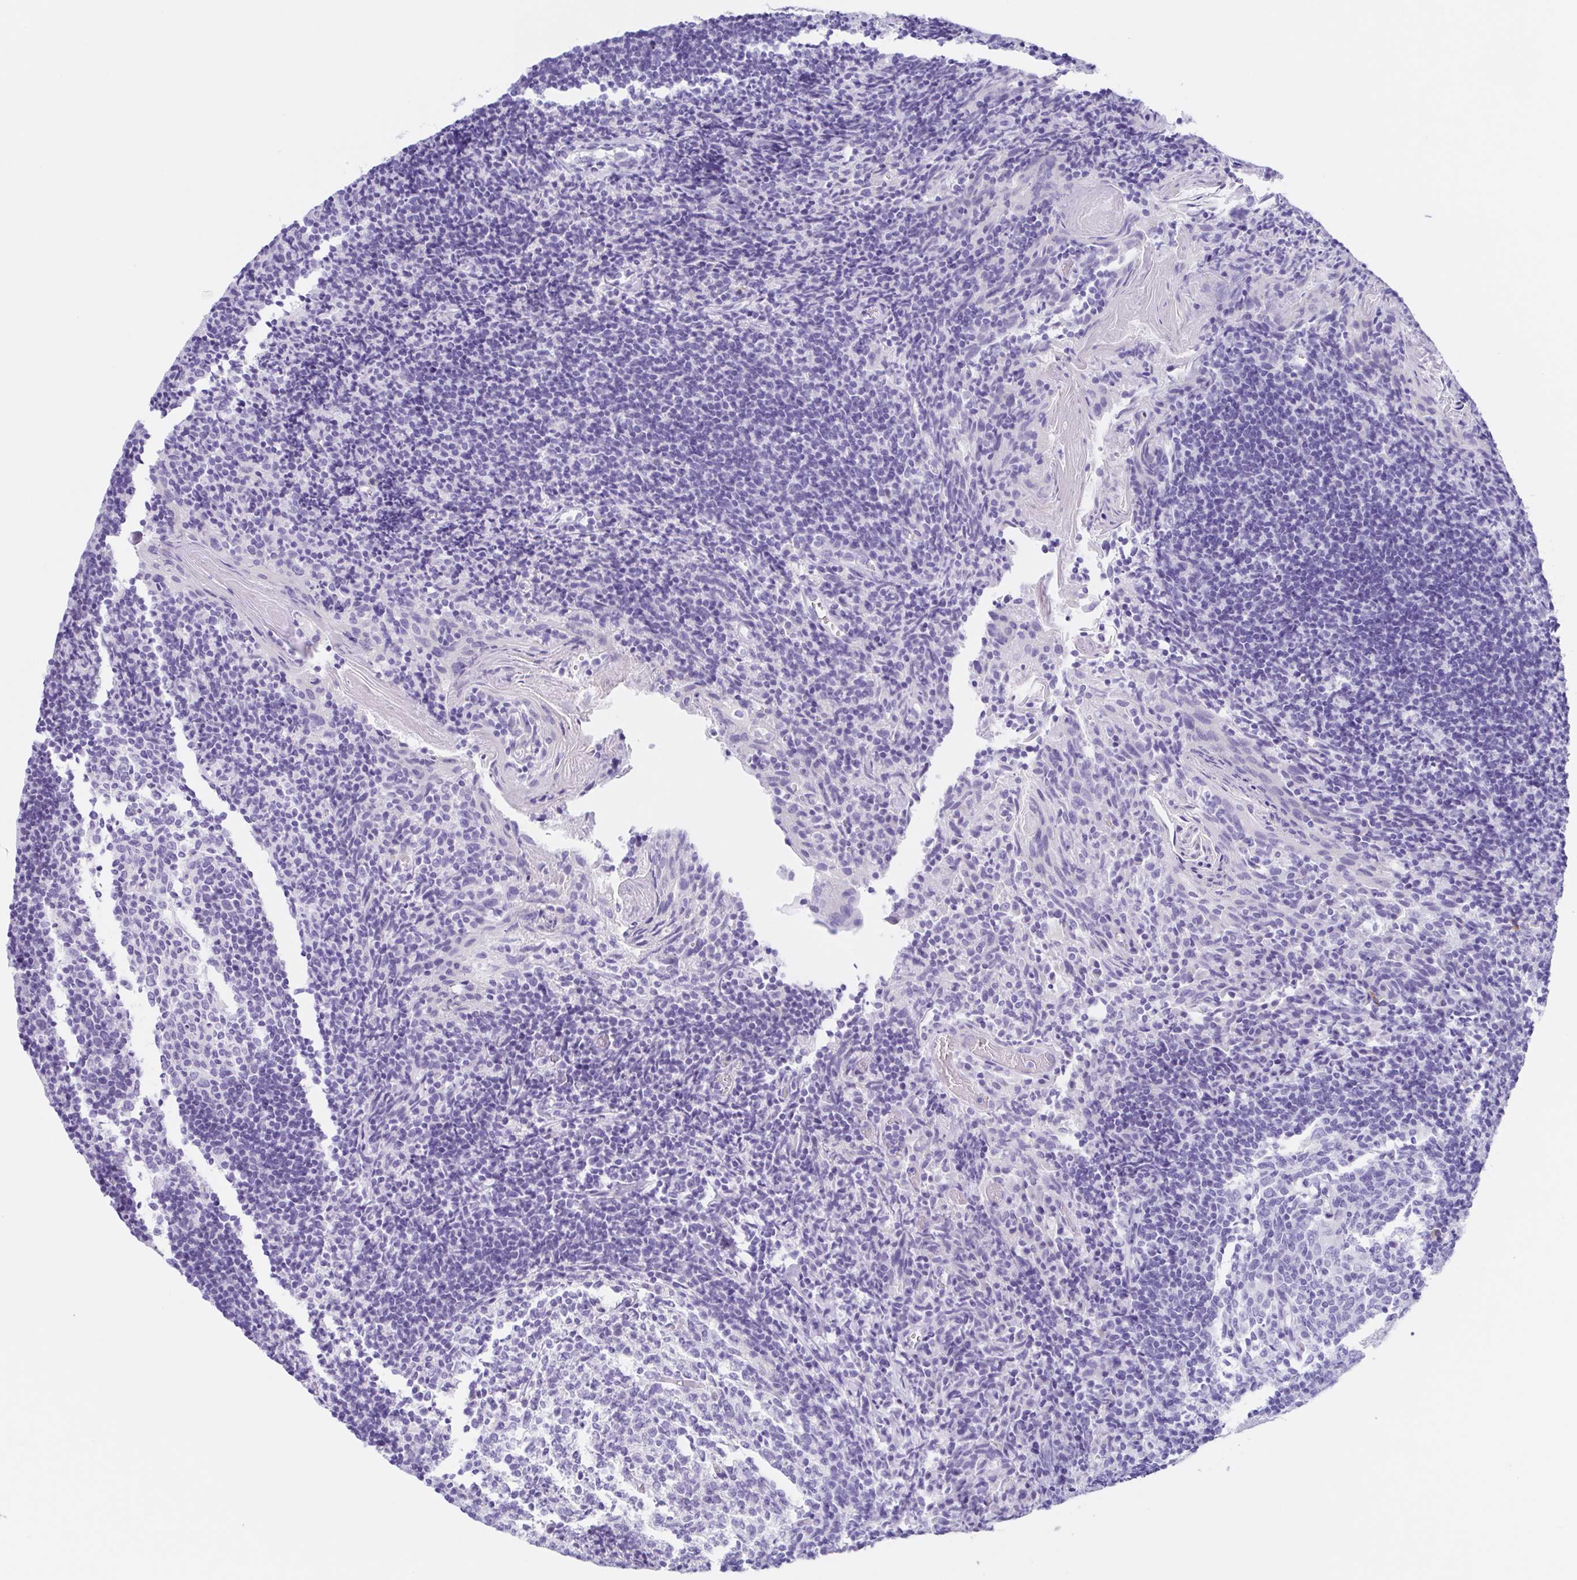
{"staining": {"intensity": "negative", "quantity": "none", "location": "none"}, "tissue": "tonsil", "cell_type": "Germinal center cells", "image_type": "normal", "snomed": [{"axis": "morphology", "description": "Normal tissue, NOS"}, {"axis": "topography", "description": "Tonsil"}], "caption": "DAB (3,3'-diaminobenzidine) immunohistochemical staining of unremarkable human tonsil exhibits no significant staining in germinal center cells. (DAB IHC with hematoxylin counter stain).", "gene": "SCG3", "patient": {"sex": "female", "age": 10}}